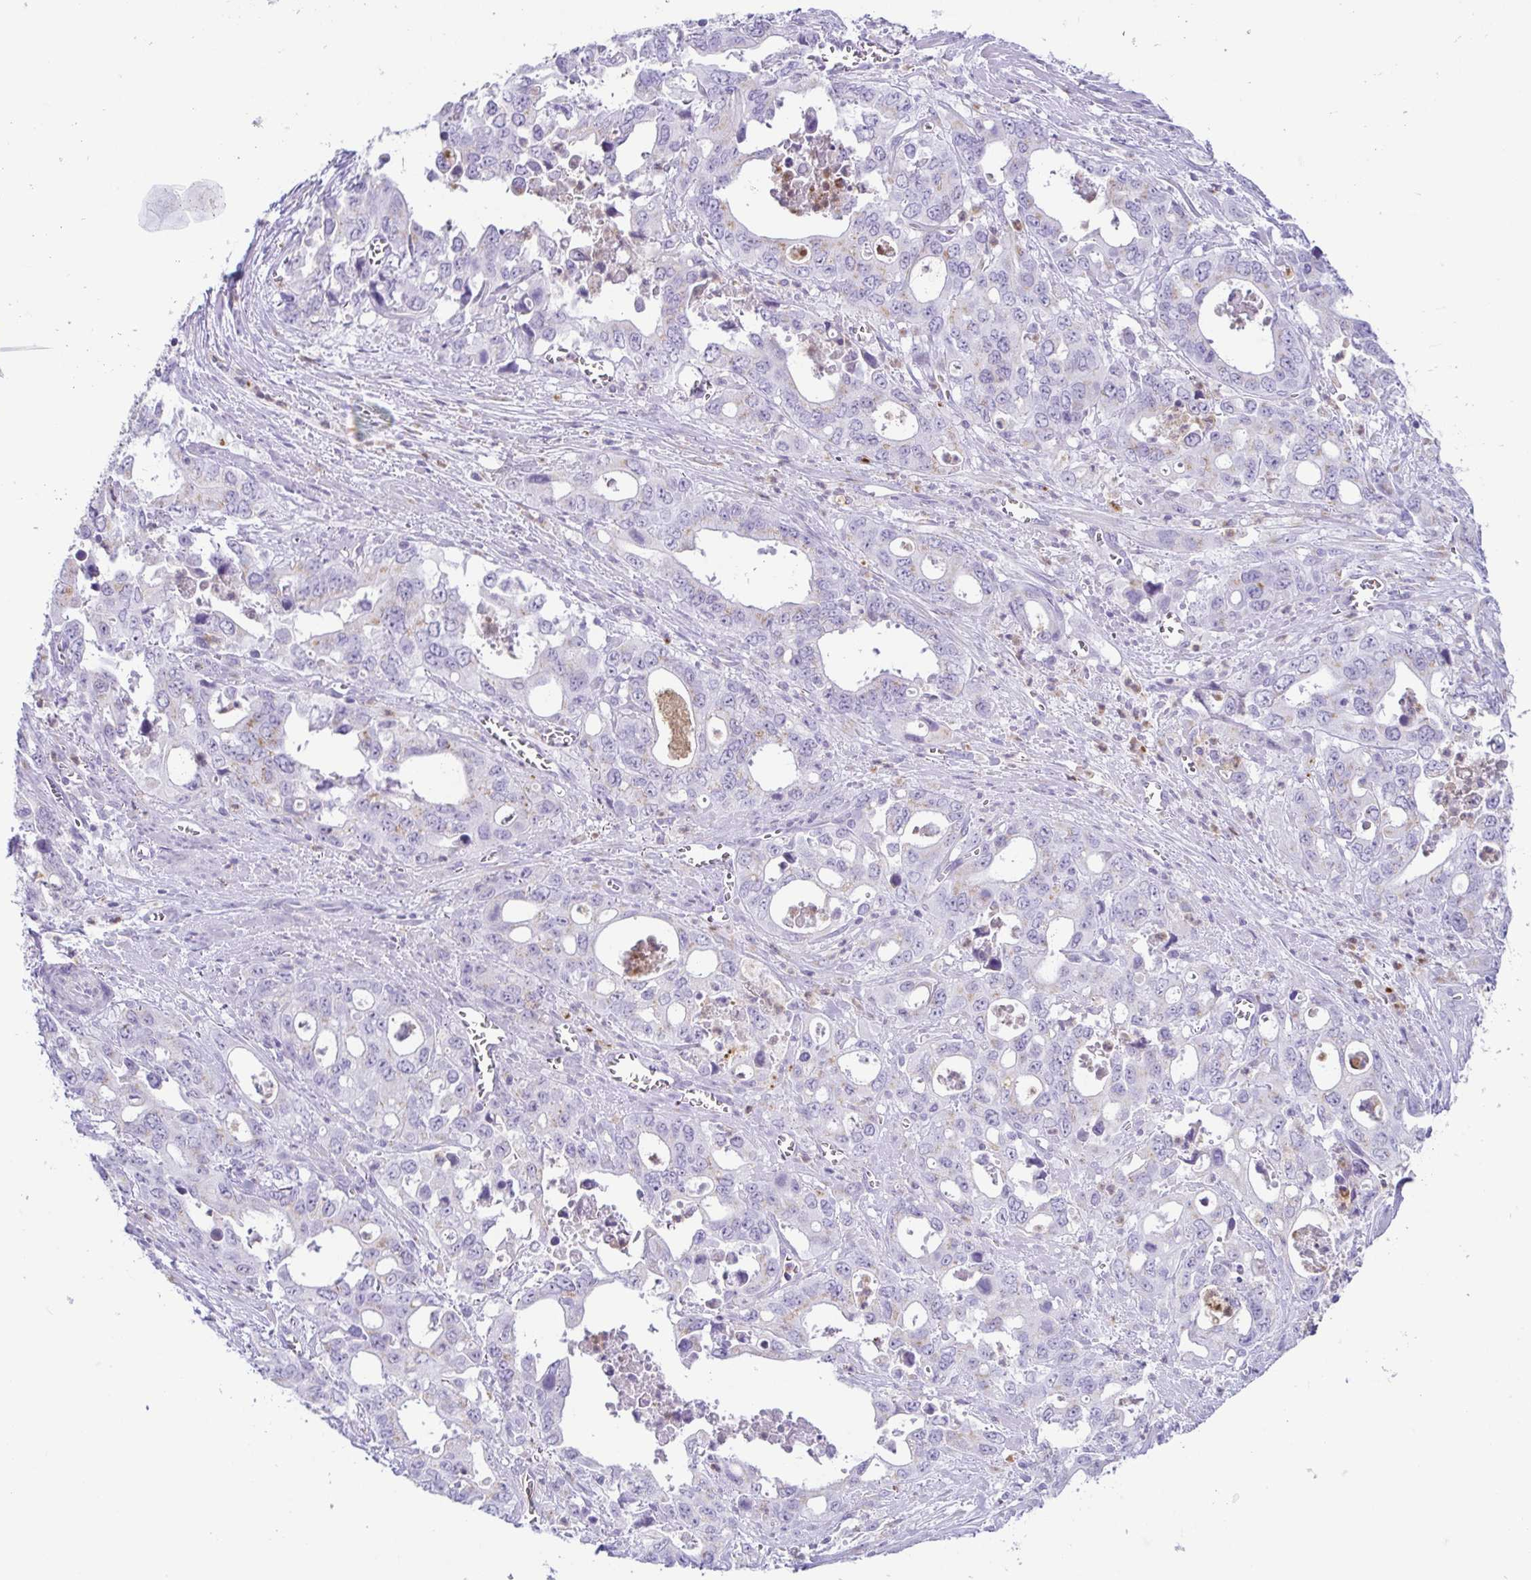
{"staining": {"intensity": "negative", "quantity": "none", "location": "none"}, "tissue": "stomach cancer", "cell_type": "Tumor cells", "image_type": "cancer", "snomed": [{"axis": "morphology", "description": "Adenocarcinoma, NOS"}, {"axis": "topography", "description": "Stomach, upper"}], "caption": "Human stomach cancer (adenocarcinoma) stained for a protein using immunohistochemistry displays no expression in tumor cells.", "gene": "AZU1", "patient": {"sex": "male", "age": 74}}